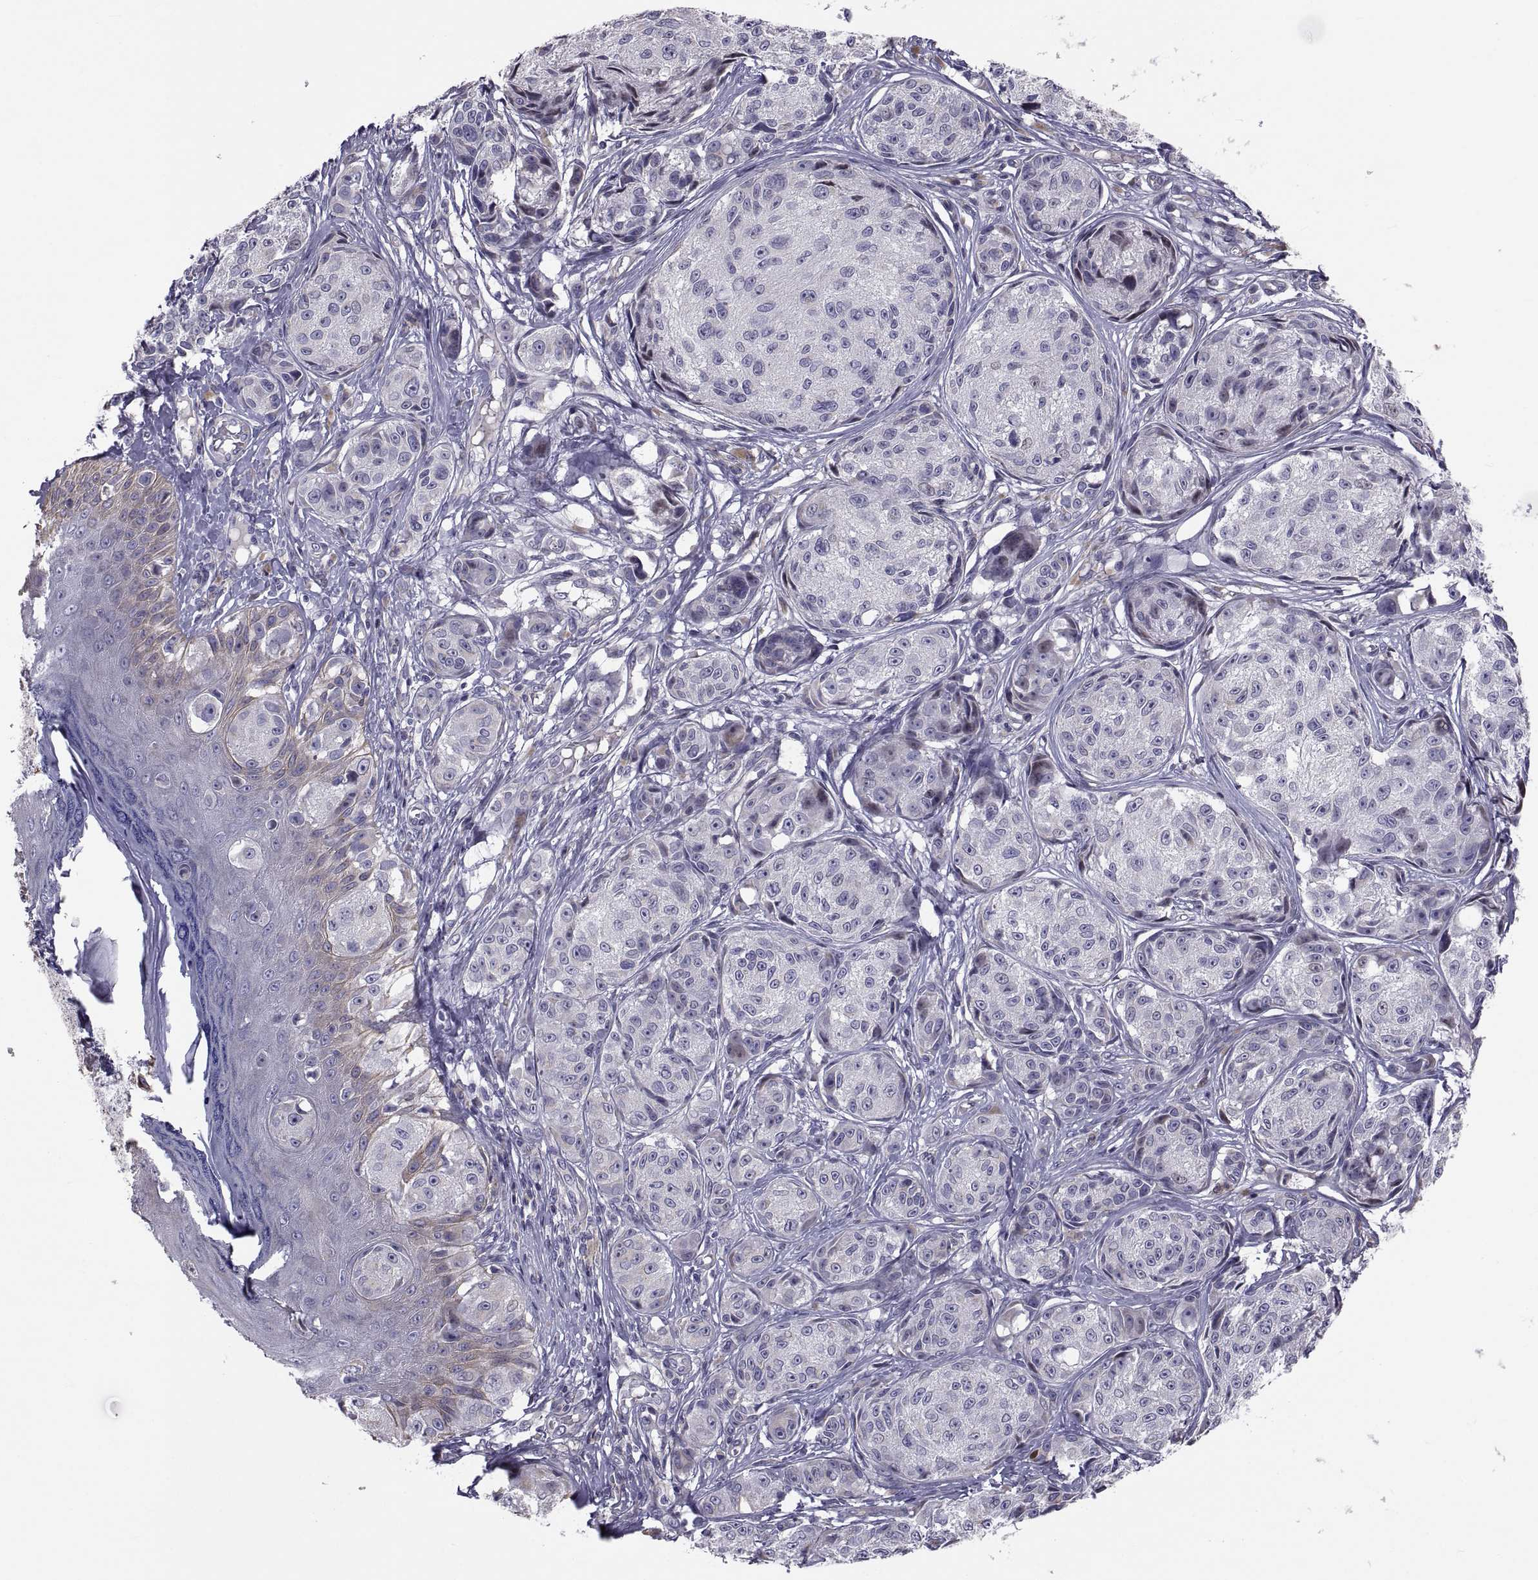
{"staining": {"intensity": "negative", "quantity": "none", "location": "none"}, "tissue": "melanoma", "cell_type": "Tumor cells", "image_type": "cancer", "snomed": [{"axis": "morphology", "description": "Malignant melanoma, NOS"}, {"axis": "topography", "description": "Skin"}], "caption": "Image shows no protein positivity in tumor cells of malignant melanoma tissue.", "gene": "ANO1", "patient": {"sex": "male", "age": 61}}